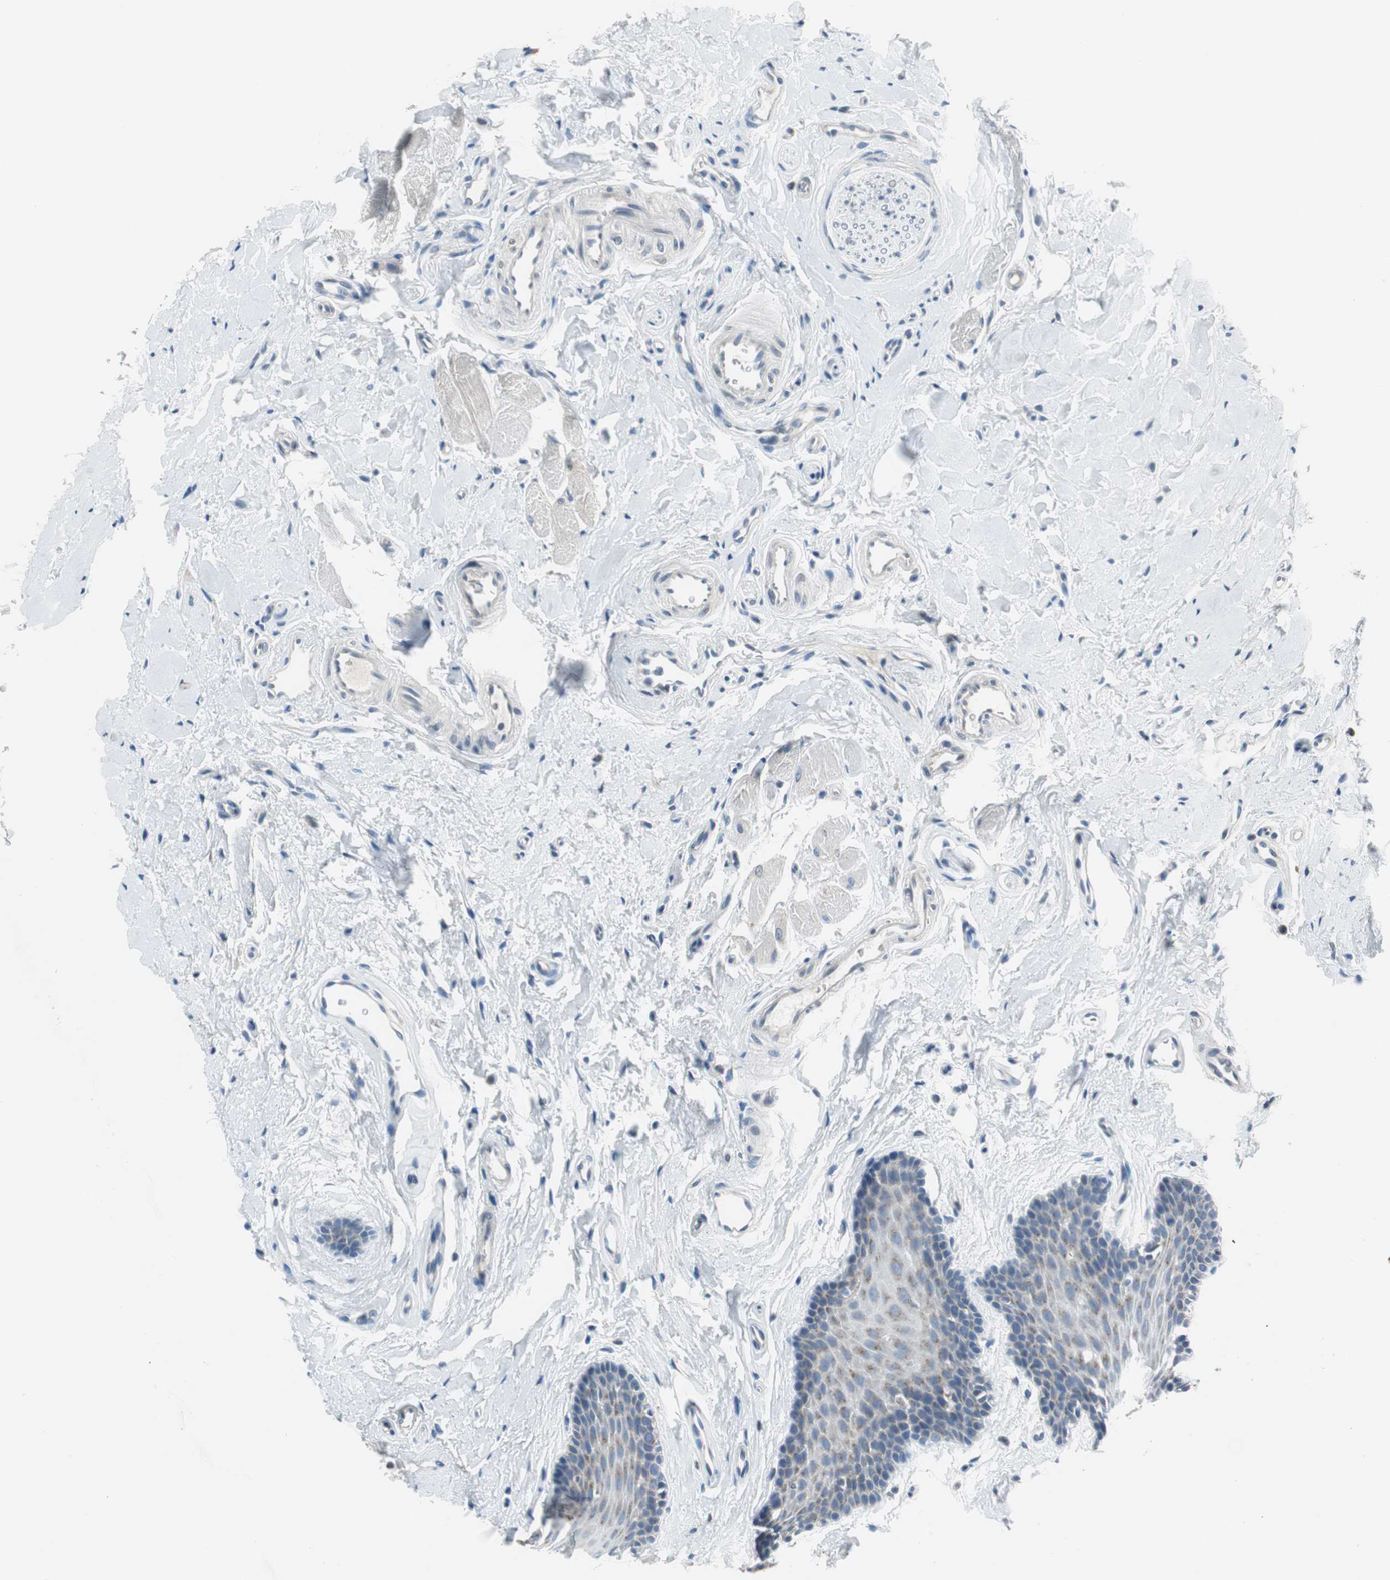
{"staining": {"intensity": "negative", "quantity": "none", "location": "none"}, "tissue": "oral mucosa", "cell_type": "Squamous epithelial cells", "image_type": "normal", "snomed": [{"axis": "morphology", "description": "Normal tissue, NOS"}, {"axis": "topography", "description": "Oral tissue"}], "caption": "The image exhibits no staining of squamous epithelial cells in benign oral mucosa.", "gene": "PLAA", "patient": {"sex": "male", "age": 62}}